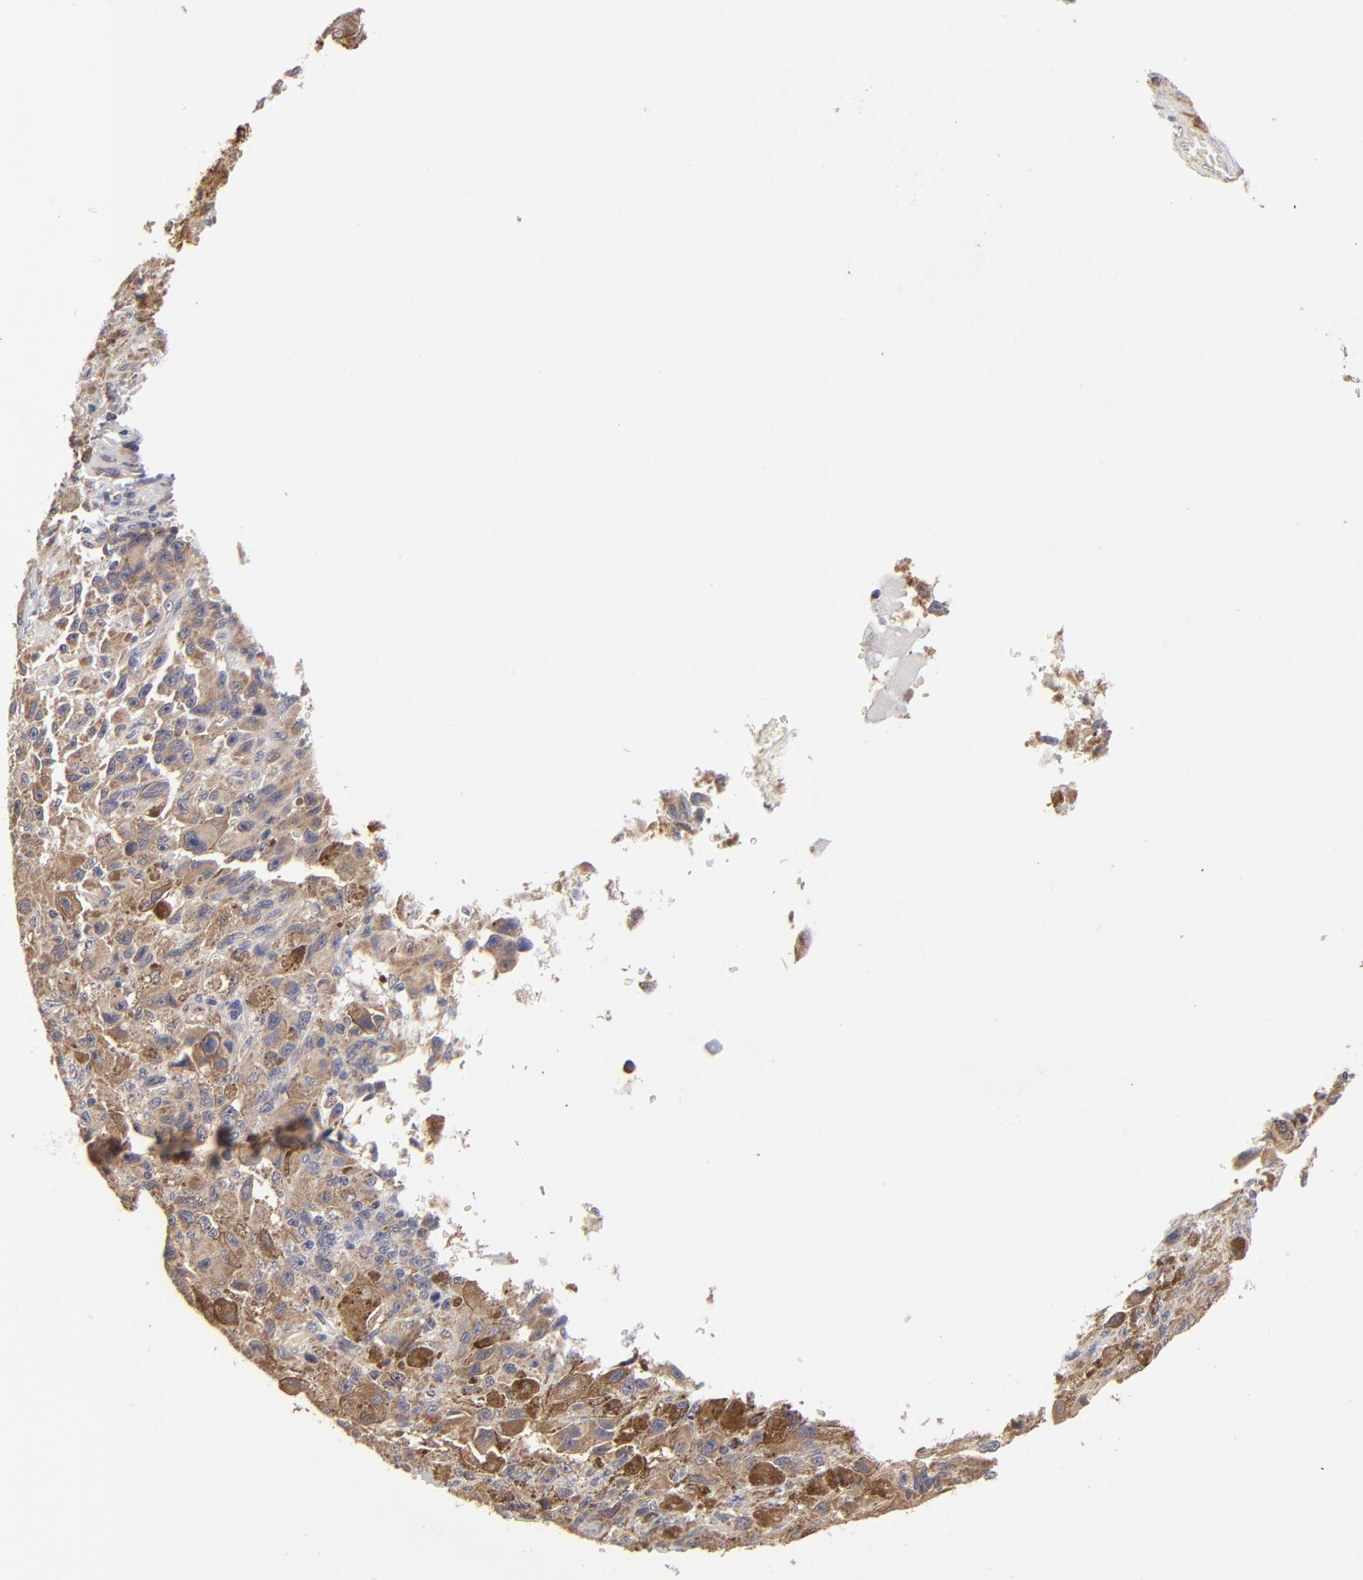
{"staining": {"intensity": "moderate", "quantity": ">75%", "location": "cytoplasmic/membranous"}, "tissue": "melanoma", "cell_type": "Tumor cells", "image_type": "cancer", "snomed": [{"axis": "morphology", "description": "Malignant melanoma, NOS"}, {"axis": "topography", "description": "Skin"}], "caption": "This is a photomicrograph of immunohistochemistry (IHC) staining of melanoma, which shows moderate expression in the cytoplasmic/membranous of tumor cells.", "gene": "FBXL12", "patient": {"sex": "male", "age": 81}}